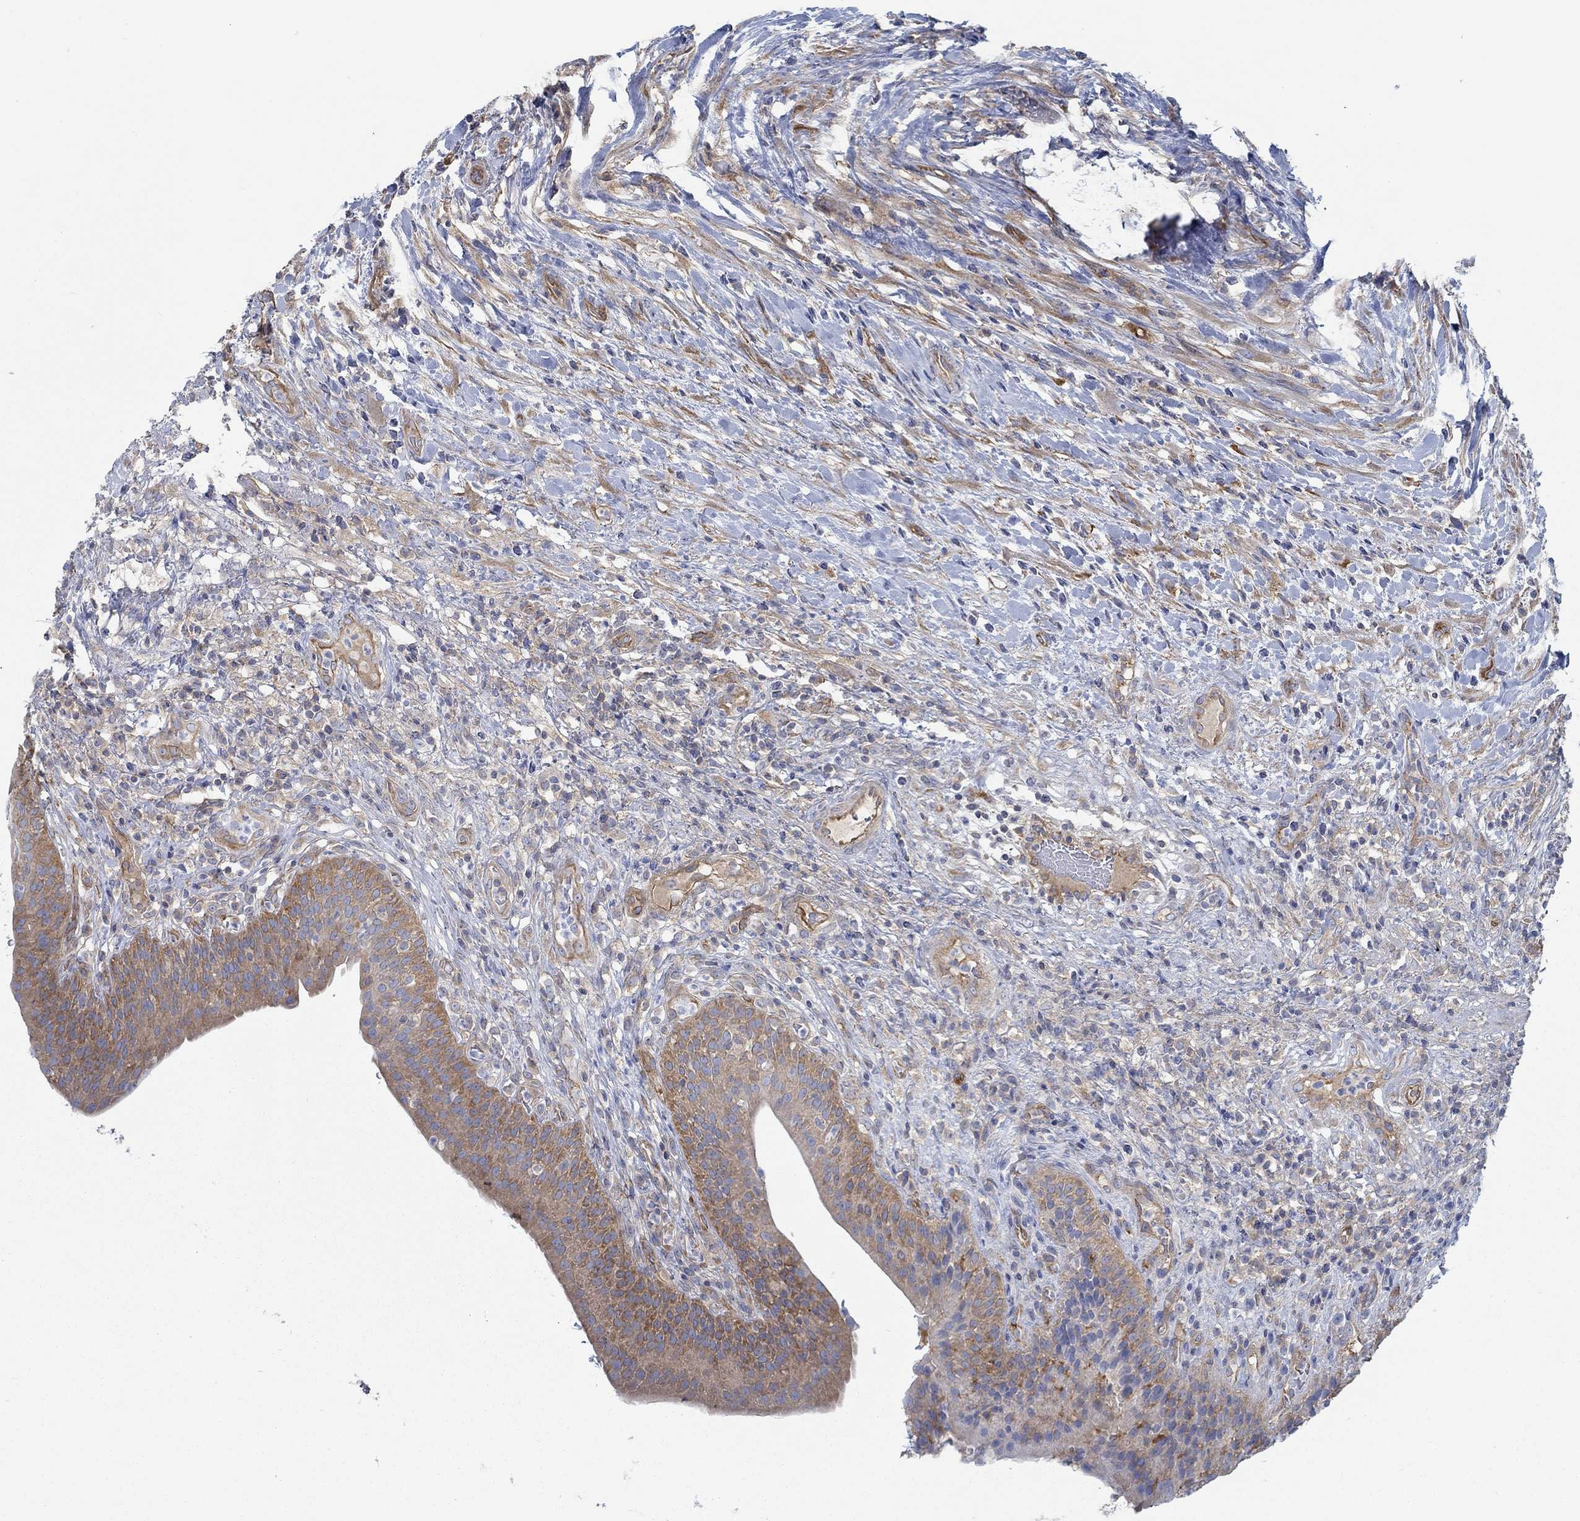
{"staining": {"intensity": "moderate", "quantity": ">75%", "location": "cytoplasmic/membranous"}, "tissue": "urinary bladder", "cell_type": "Urothelial cells", "image_type": "normal", "snomed": [{"axis": "morphology", "description": "Normal tissue, NOS"}, {"axis": "topography", "description": "Urinary bladder"}], "caption": "Immunohistochemistry (IHC) (DAB) staining of unremarkable urinary bladder shows moderate cytoplasmic/membranous protein expression in about >75% of urothelial cells.", "gene": "SPAG9", "patient": {"sex": "male", "age": 66}}